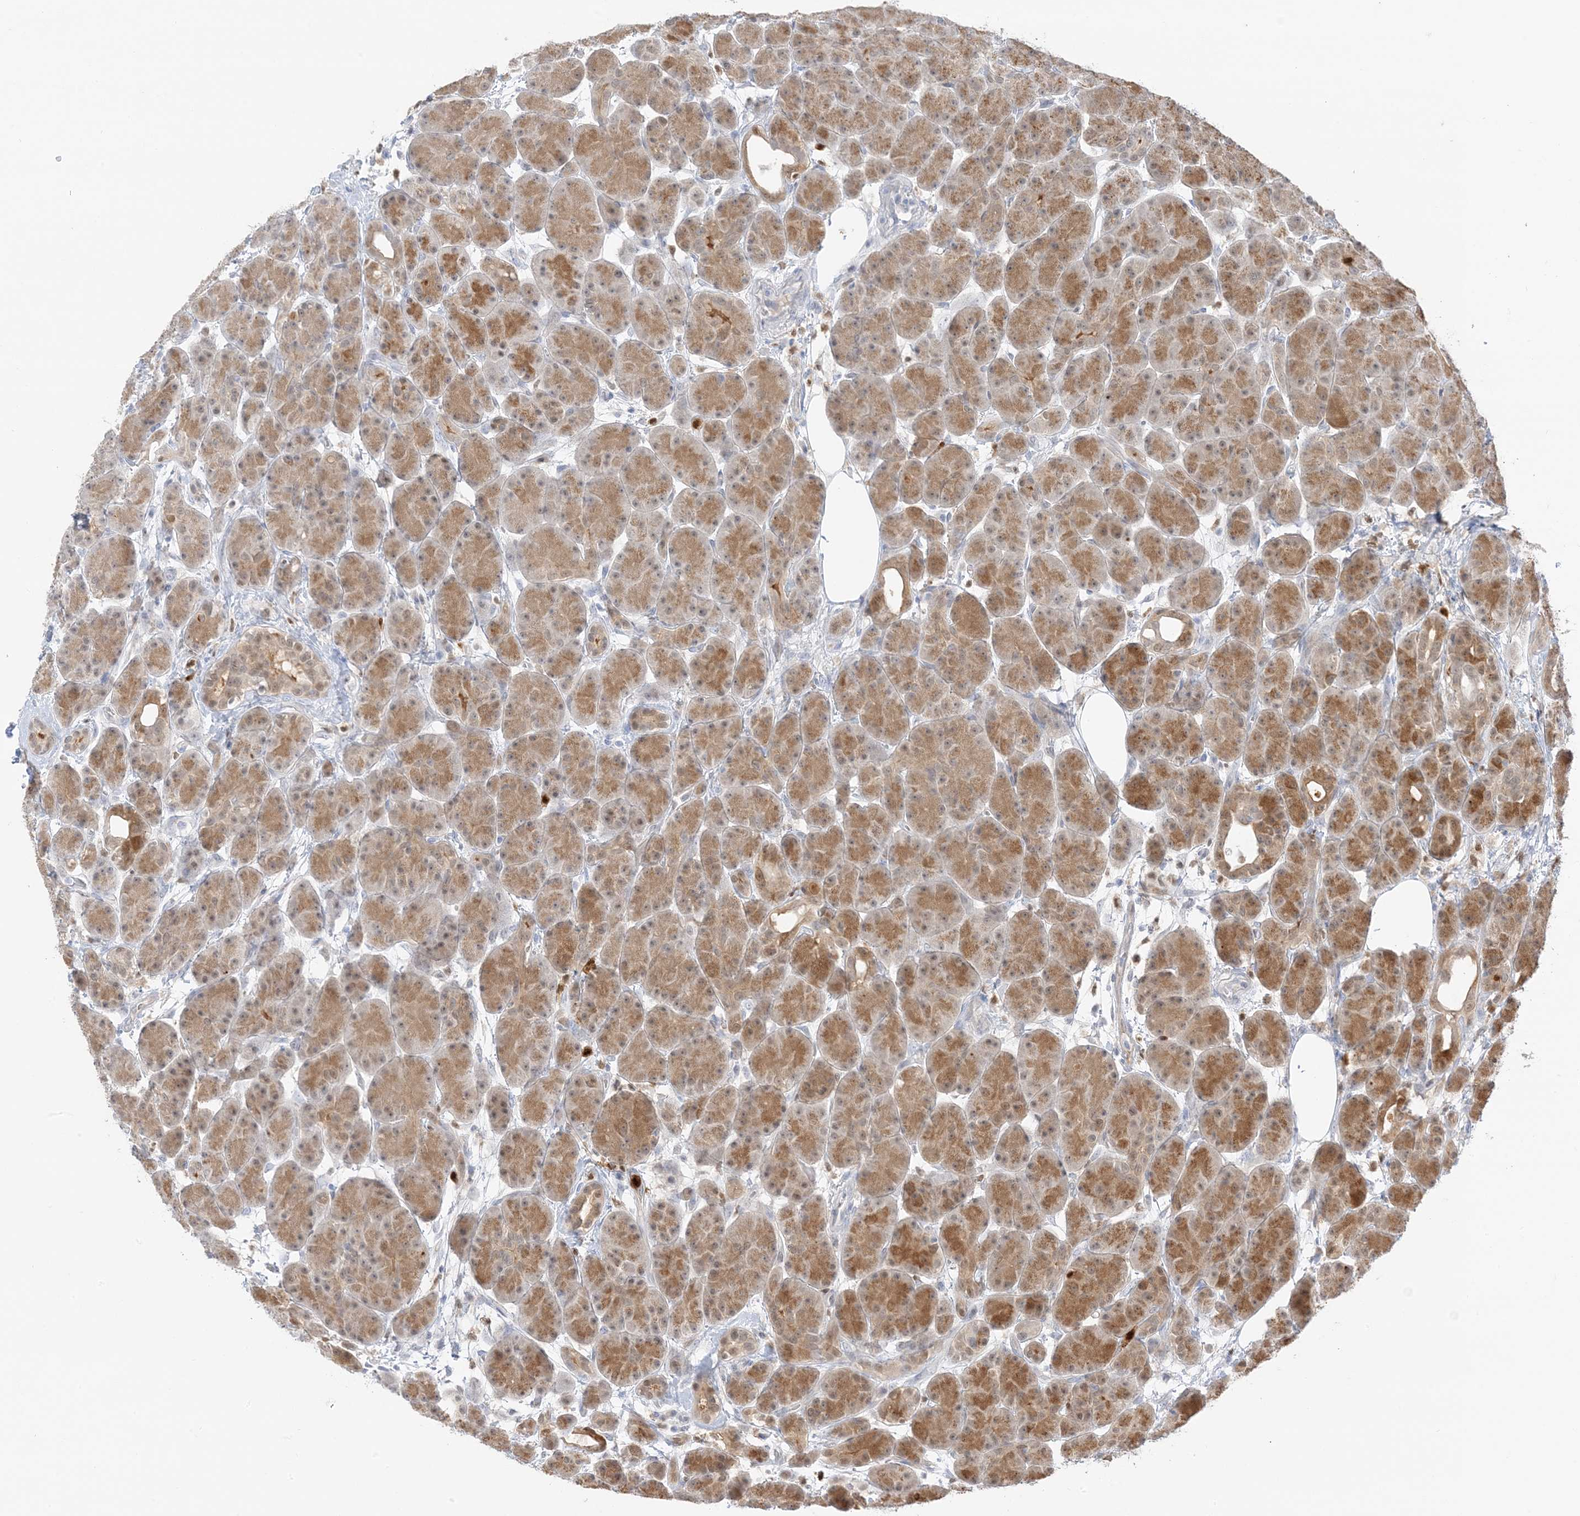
{"staining": {"intensity": "moderate", "quantity": ">75%", "location": "cytoplasmic/membranous,nuclear"}, "tissue": "pancreas", "cell_type": "Exocrine glandular cells", "image_type": "normal", "snomed": [{"axis": "morphology", "description": "Normal tissue, NOS"}, {"axis": "topography", "description": "Pancreas"}], "caption": "Immunohistochemistry photomicrograph of benign pancreas: human pancreas stained using immunohistochemistry (IHC) reveals medium levels of moderate protein expression localized specifically in the cytoplasmic/membranous,nuclear of exocrine glandular cells, appearing as a cytoplasmic/membranous,nuclear brown color.", "gene": "GCA", "patient": {"sex": "male", "age": 63}}